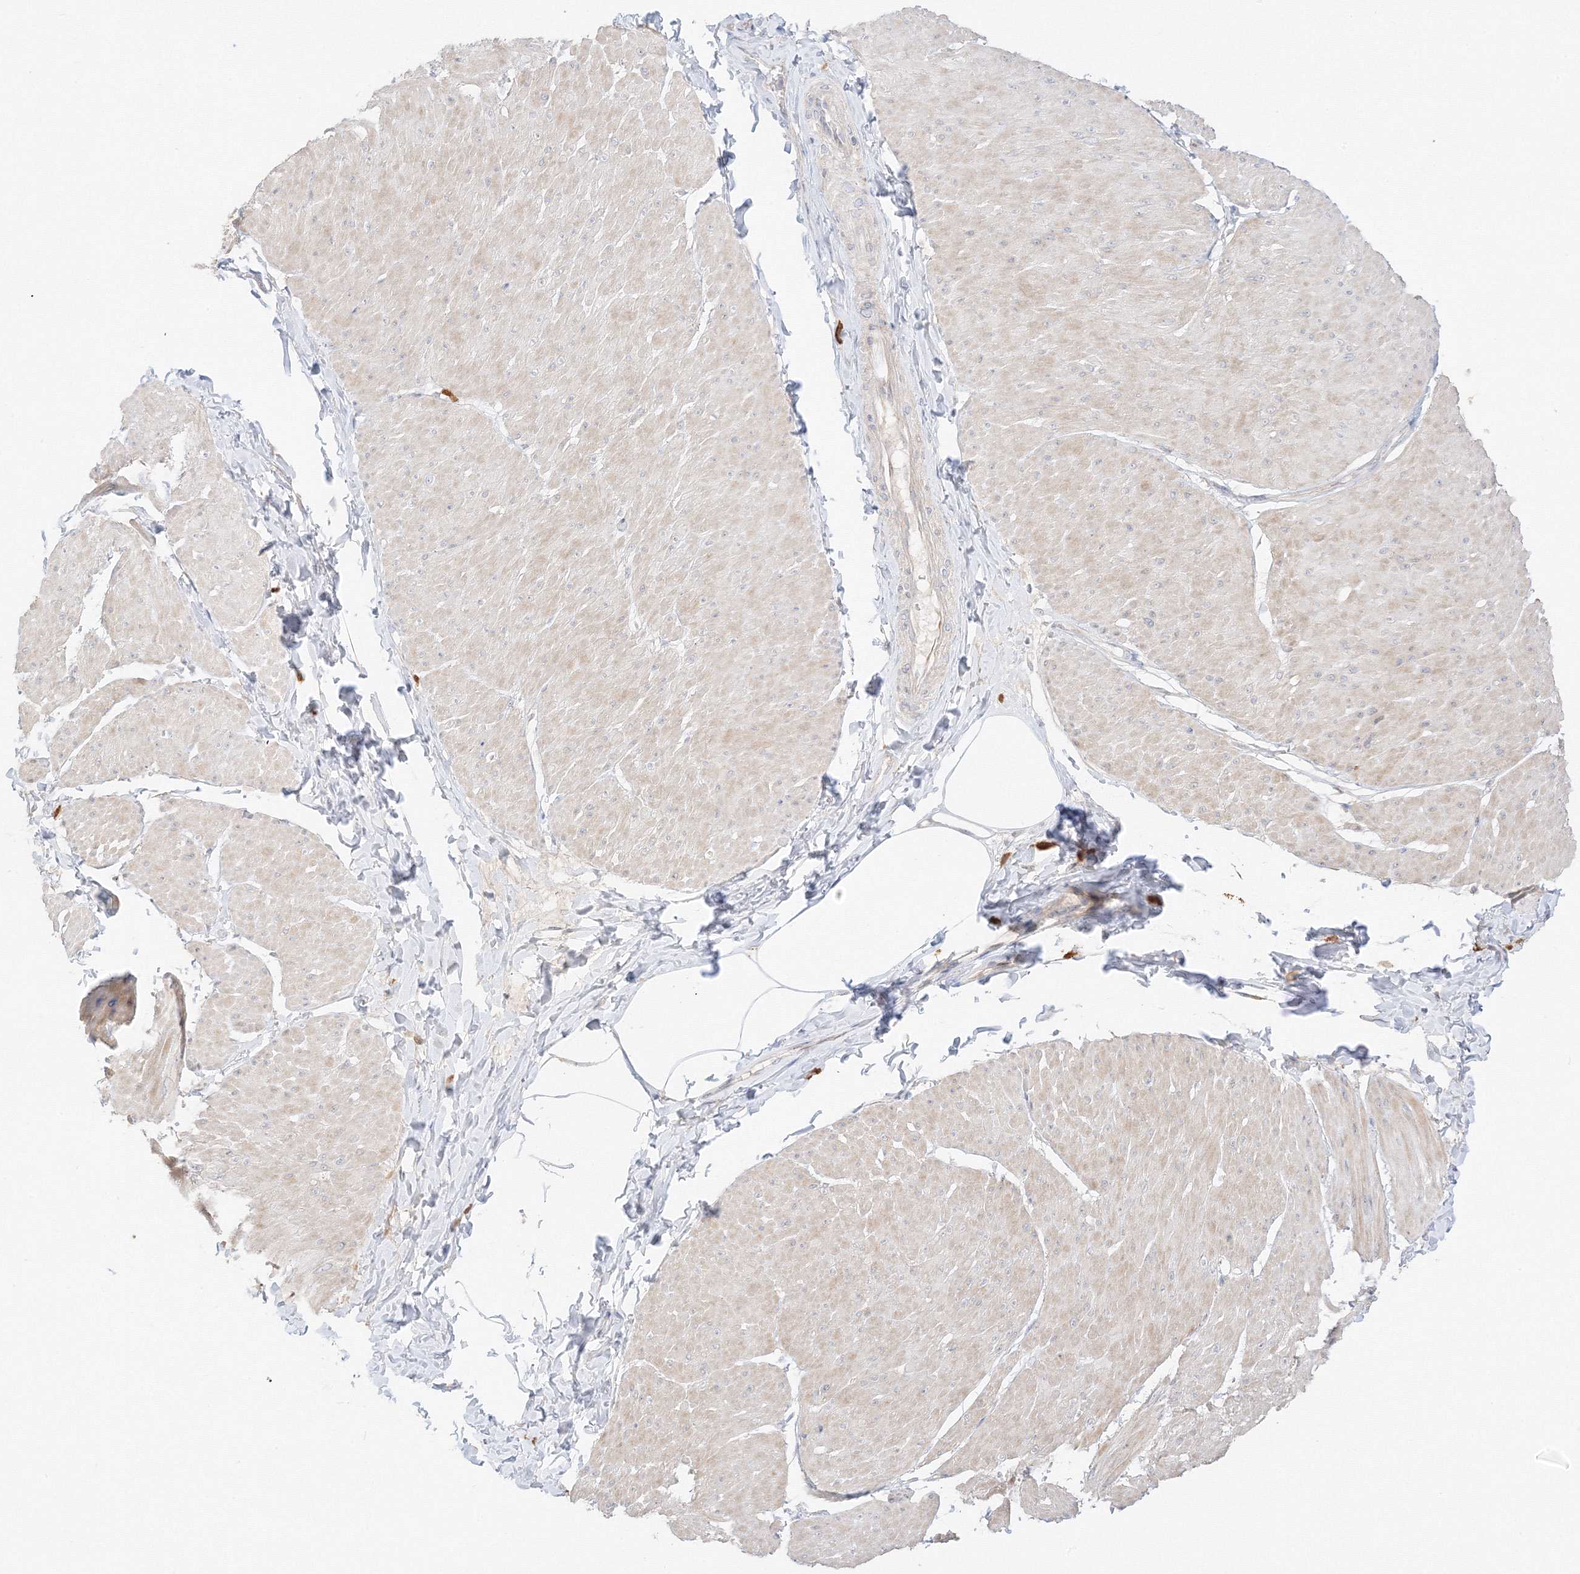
{"staining": {"intensity": "weak", "quantity": "25%-75%", "location": "cytoplasmic/membranous"}, "tissue": "smooth muscle", "cell_type": "Smooth muscle cells", "image_type": "normal", "snomed": [{"axis": "morphology", "description": "Urothelial carcinoma, High grade"}, {"axis": "topography", "description": "Urinary bladder"}], "caption": "High-magnification brightfield microscopy of benign smooth muscle stained with DAB (brown) and counterstained with hematoxylin (blue). smooth muscle cells exhibit weak cytoplasmic/membranous expression is seen in about25%-75% of cells. (brown staining indicates protein expression, while blue staining denotes nuclei).", "gene": "ETAA1", "patient": {"sex": "male", "age": 46}}